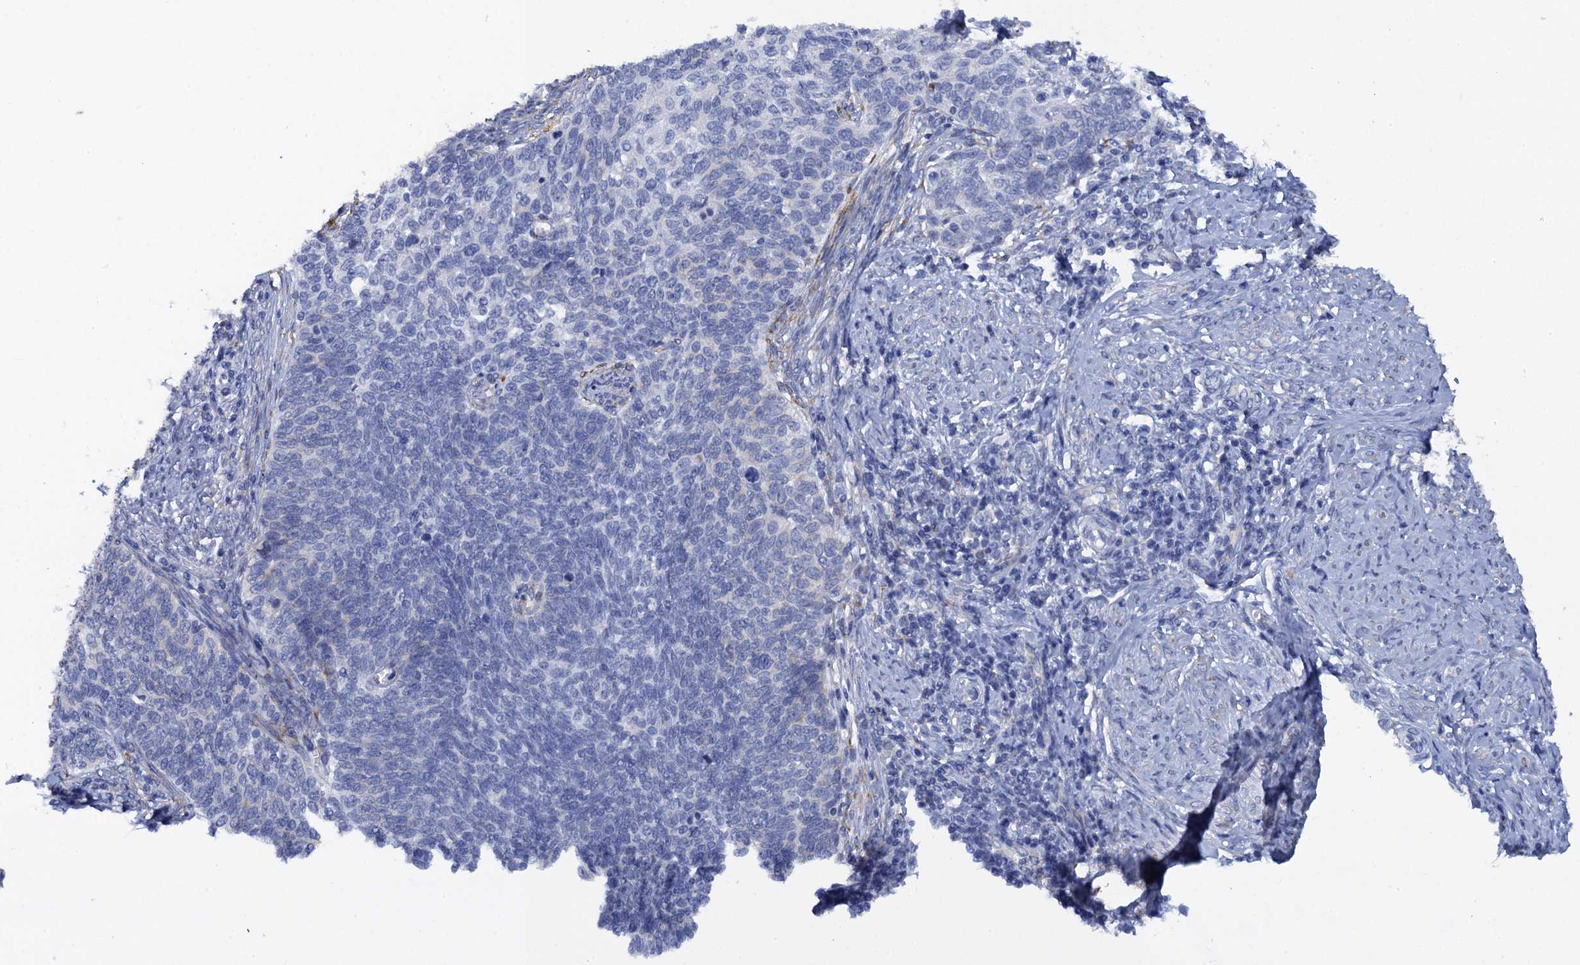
{"staining": {"intensity": "negative", "quantity": "none", "location": "none"}, "tissue": "cervical cancer", "cell_type": "Tumor cells", "image_type": "cancer", "snomed": [{"axis": "morphology", "description": "Squamous cell carcinoma, NOS"}, {"axis": "topography", "description": "Cervix"}], "caption": "The immunohistochemistry photomicrograph has no significant positivity in tumor cells of cervical squamous cell carcinoma tissue.", "gene": "POGLUT3", "patient": {"sex": "female", "age": 39}}